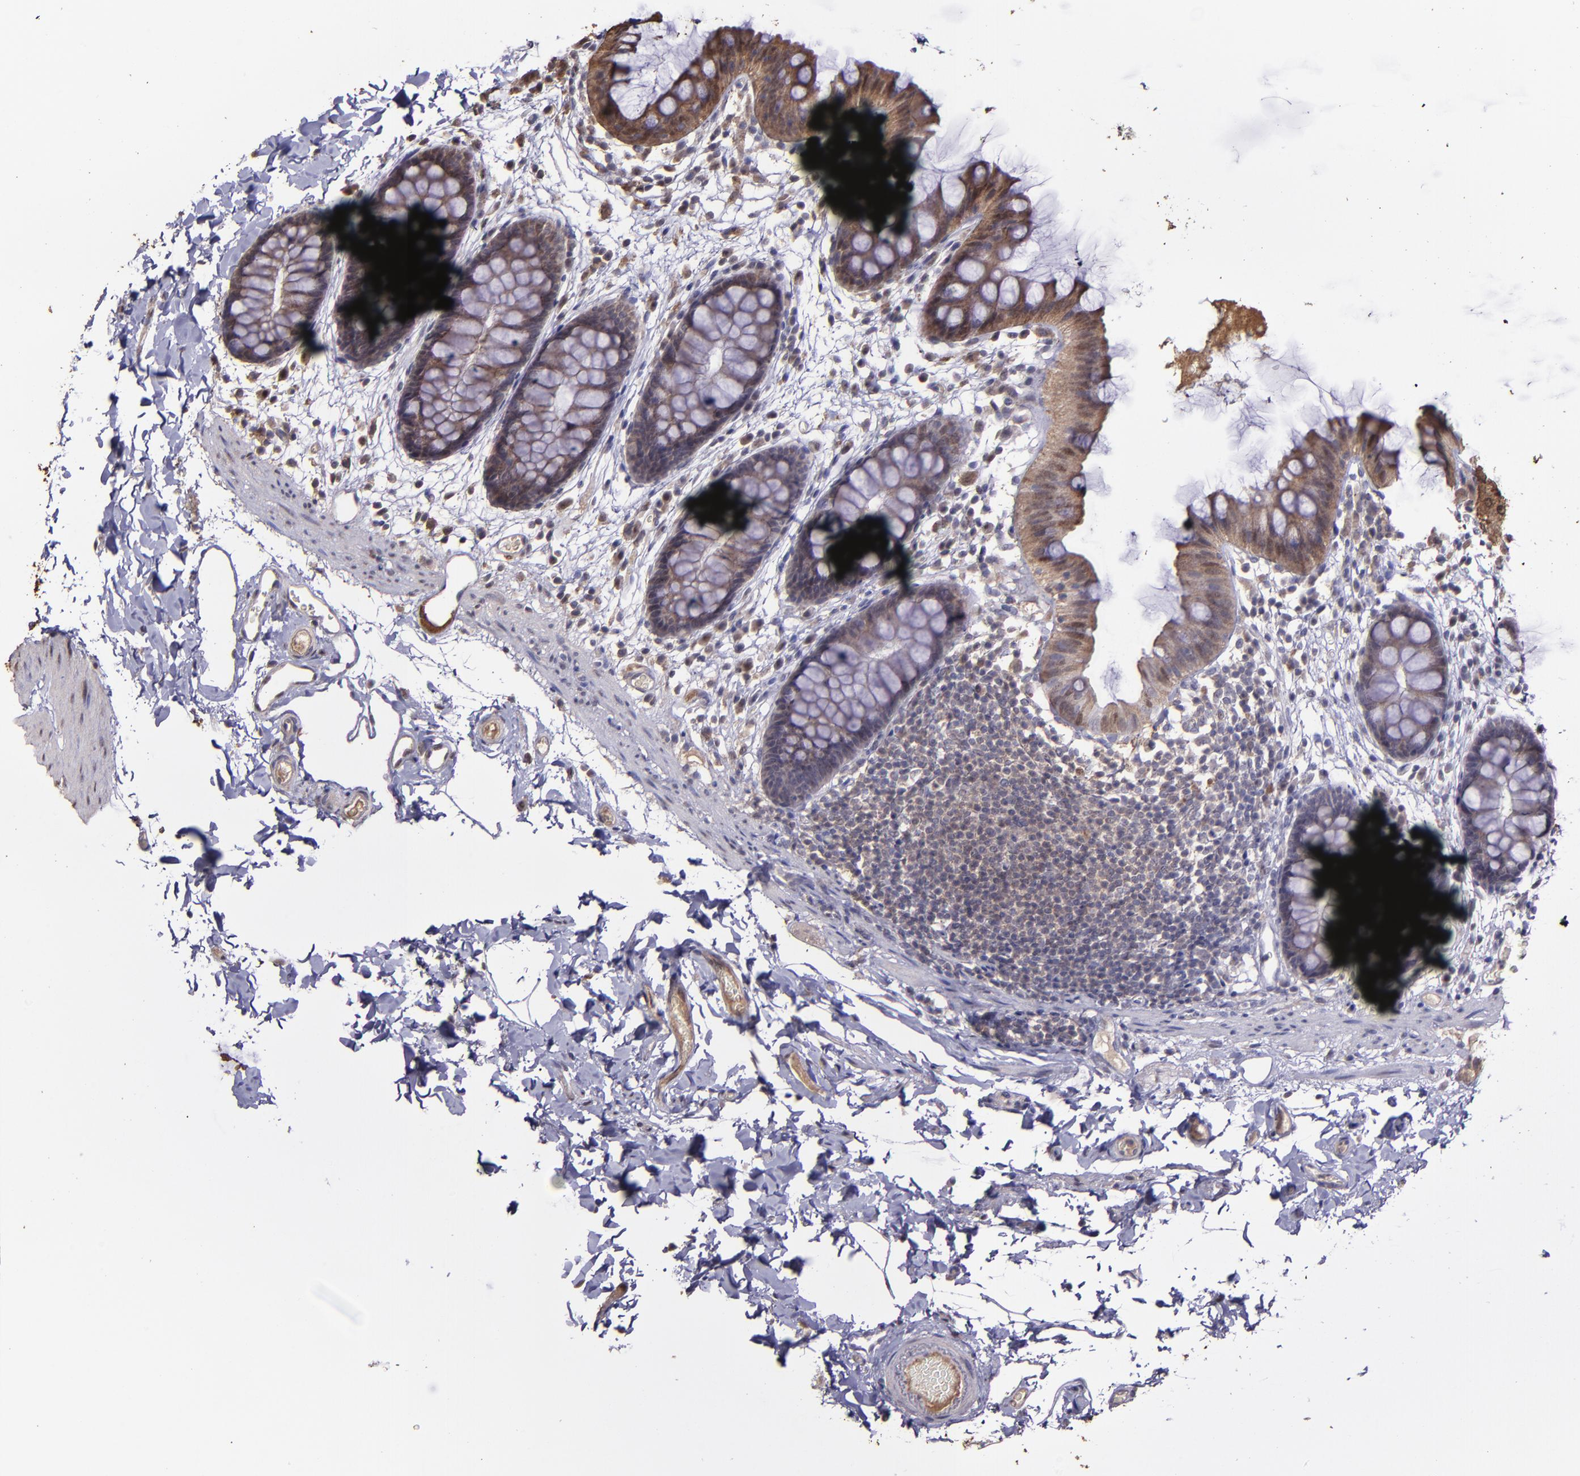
{"staining": {"intensity": "weak", "quantity": ">75%", "location": "cytoplasmic/membranous"}, "tissue": "colon", "cell_type": "Endothelial cells", "image_type": "normal", "snomed": [{"axis": "morphology", "description": "Normal tissue, NOS"}, {"axis": "topography", "description": "Smooth muscle"}, {"axis": "topography", "description": "Colon"}], "caption": "Immunohistochemical staining of benign human colon exhibits >75% levels of weak cytoplasmic/membranous protein staining in about >75% of endothelial cells. (brown staining indicates protein expression, while blue staining denotes nuclei).", "gene": "SERPINF2", "patient": {"sex": "male", "age": 67}}